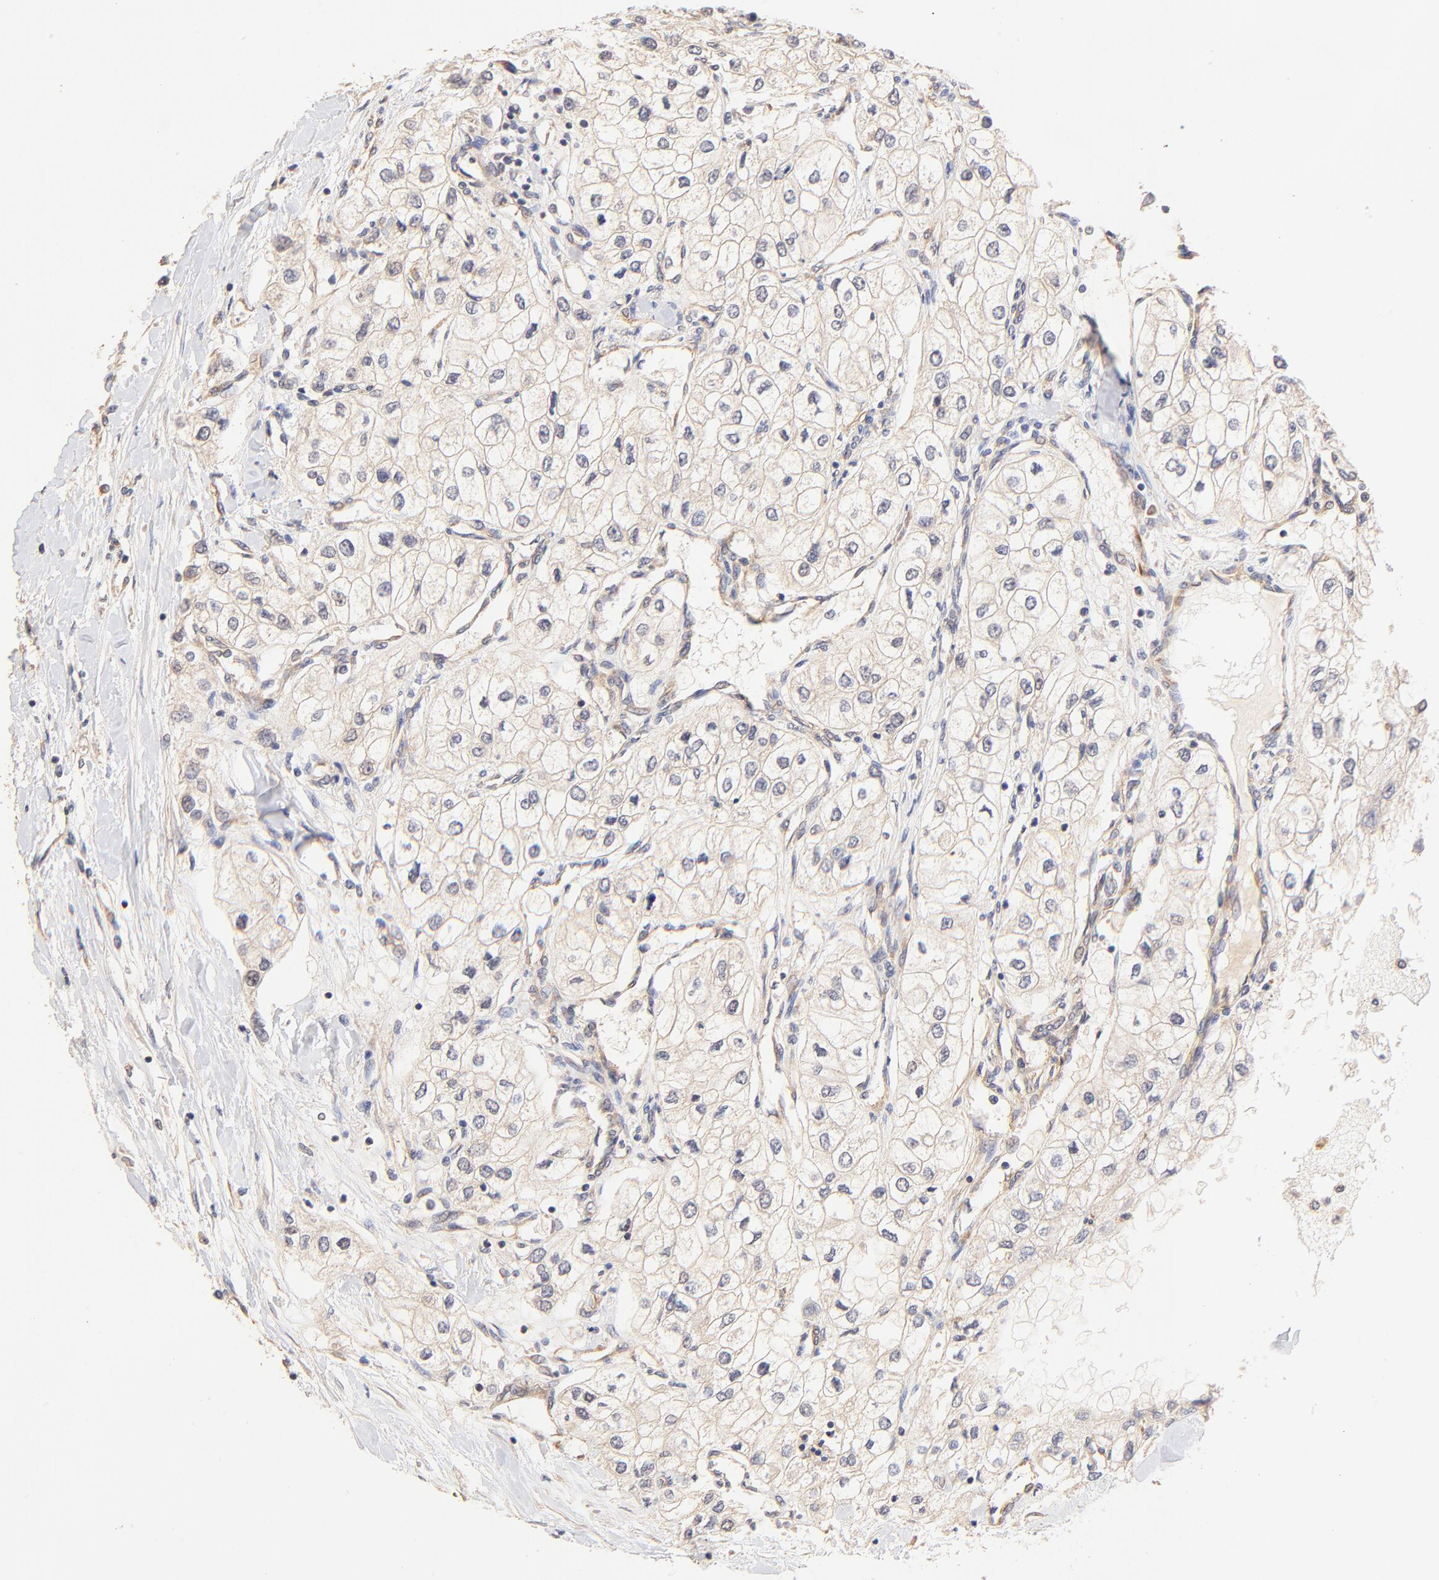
{"staining": {"intensity": "weak", "quantity": "25%-75%", "location": "cytoplasmic/membranous"}, "tissue": "renal cancer", "cell_type": "Tumor cells", "image_type": "cancer", "snomed": [{"axis": "morphology", "description": "Adenocarcinoma, NOS"}, {"axis": "topography", "description": "Kidney"}], "caption": "There is low levels of weak cytoplasmic/membranous staining in tumor cells of adenocarcinoma (renal), as demonstrated by immunohistochemical staining (brown color).", "gene": "TNFAIP3", "patient": {"sex": "male", "age": 57}}